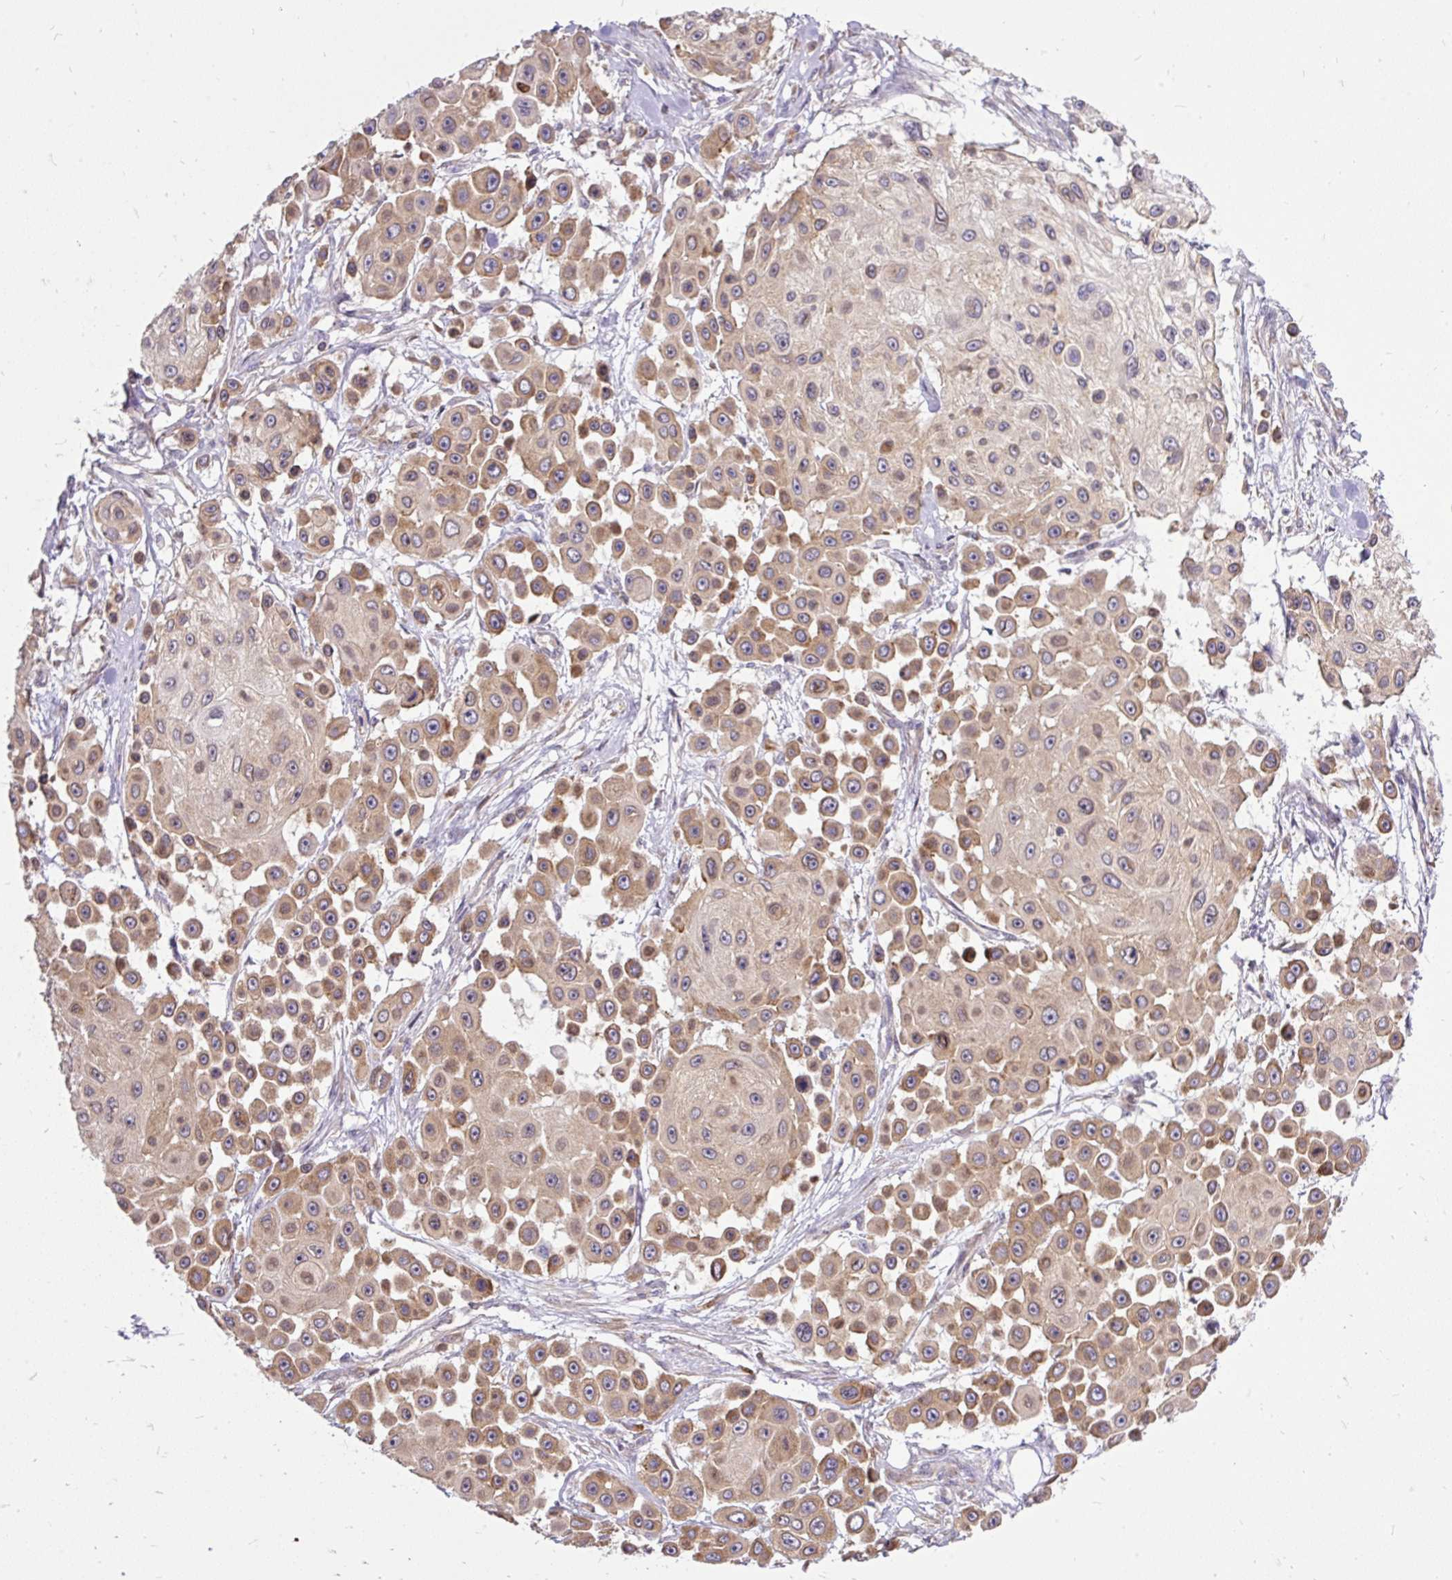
{"staining": {"intensity": "moderate", "quantity": "25%-75%", "location": "cytoplasmic/membranous"}, "tissue": "skin cancer", "cell_type": "Tumor cells", "image_type": "cancer", "snomed": [{"axis": "morphology", "description": "Squamous cell carcinoma, NOS"}, {"axis": "topography", "description": "Skin"}], "caption": "Immunohistochemistry staining of skin cancer, which reveals medium levels of moderate cytoplasmic/membranous positivity in about 25%-75% of tumor cells indicating moderate cytoplasmic/membranous protein expression. The staining was performed using DAB (3,3'-diaminobenzidine) (brown) for protein detection and nuclei were counterstained in hematoxylin (blue).", "gene": "TRIM17", "patient": {"sex": "male", "age": 67}}